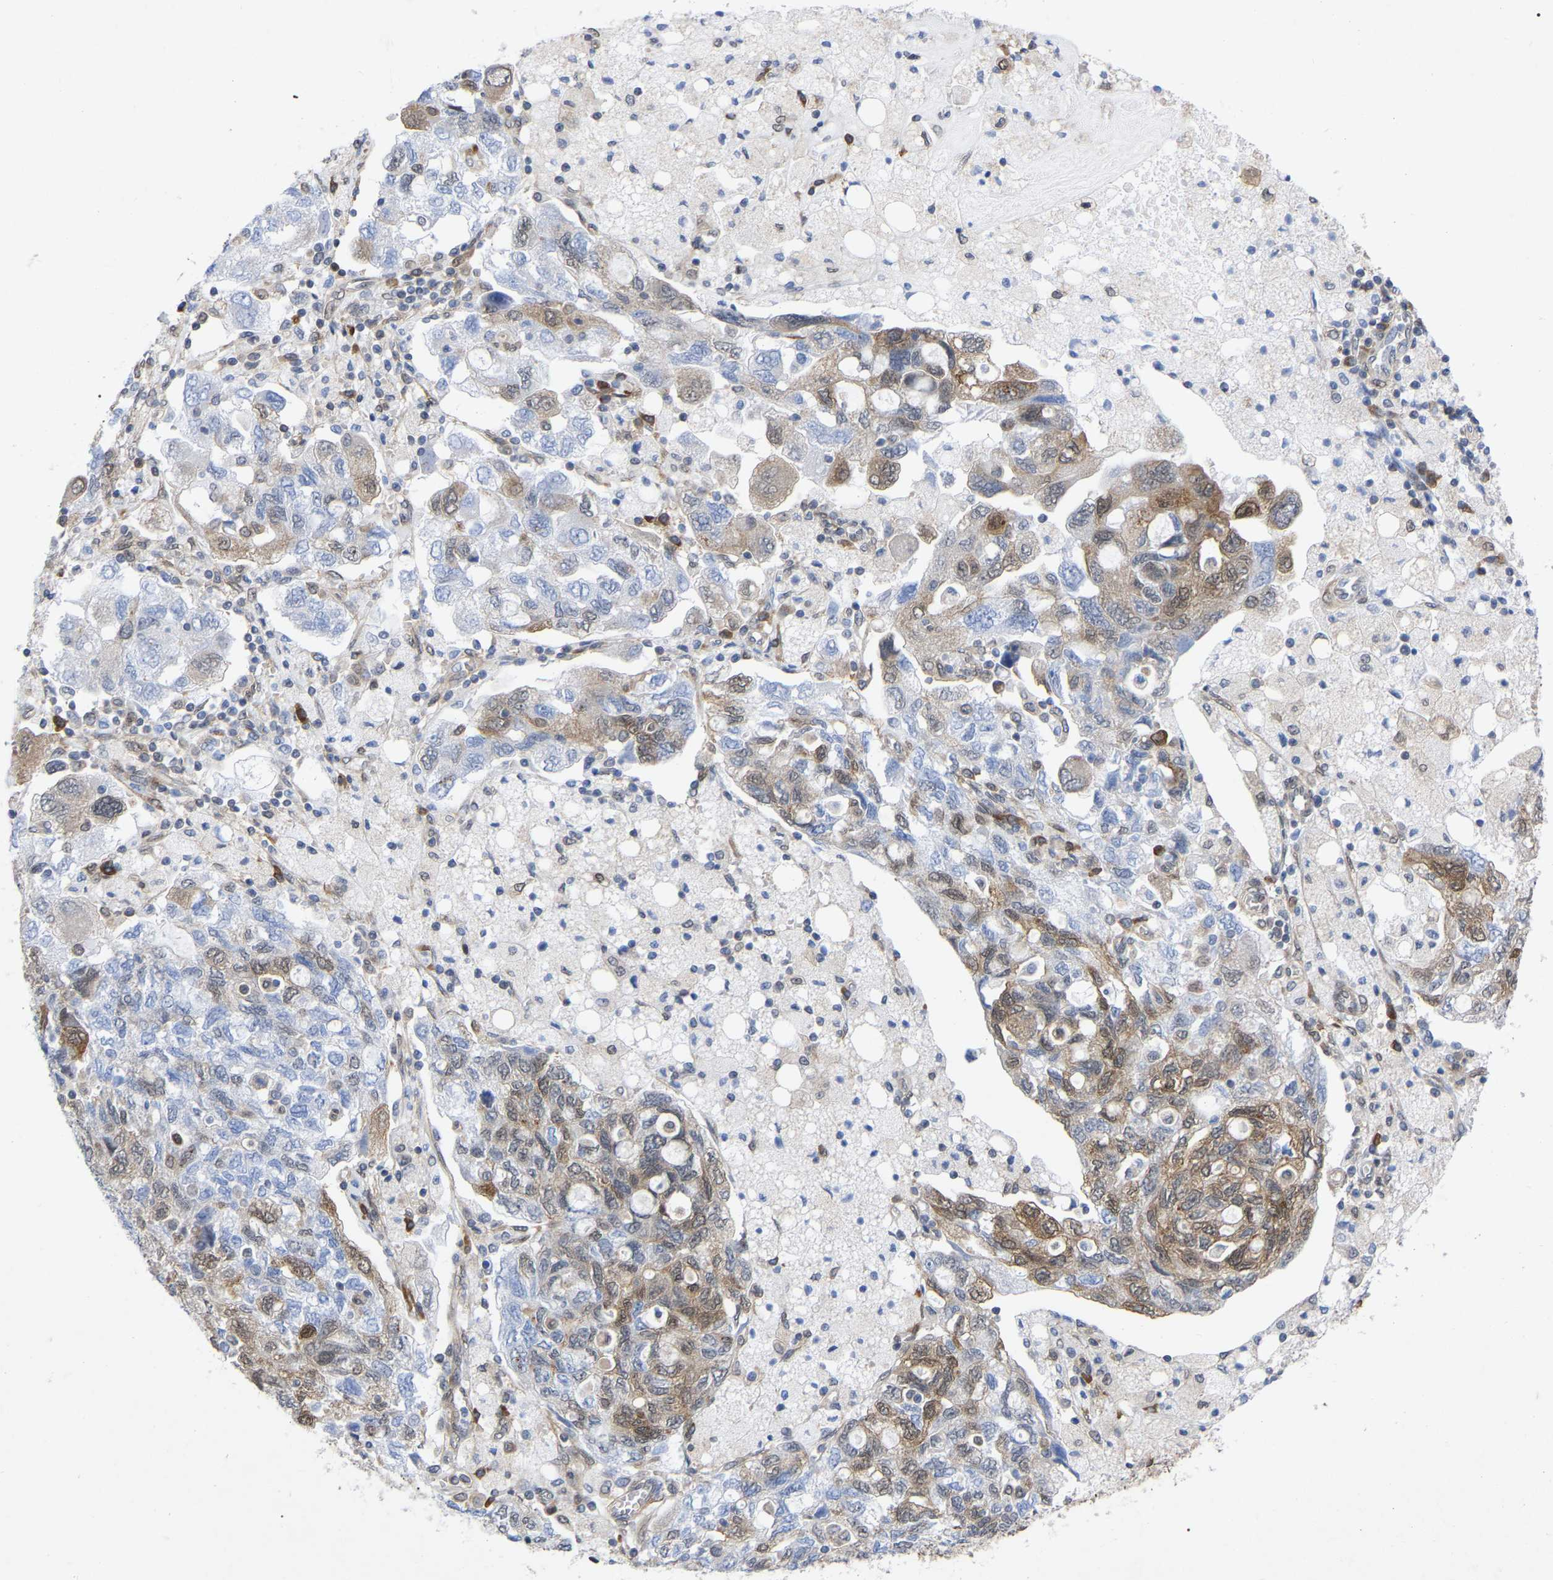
{"staining": {"intensity": "weak", "quantity": "25%-75%", "location": "cytoplasmic/membranous,nuclear"}, "tissue": "ovarian cancer", "cell_type": "Tumor cells", "image_type": "cancer", "snomed": [{"axis": "morphology", "description": "Carcinoma, NOS"}, {"axis": "morphology", "description": "Cystadenocarcinoma, serous, NOS"}, {"axis": "topography", "description": "Ovary"}], "caption": "Tumor cells reveal low levels of weak cytoplasmic/membranous and nuclear positivity in approximately 25%-75% of cells in carcinoma (ovarian).", "gene": "UBE4B", "patient": {"sex": "female", "age": 69}}